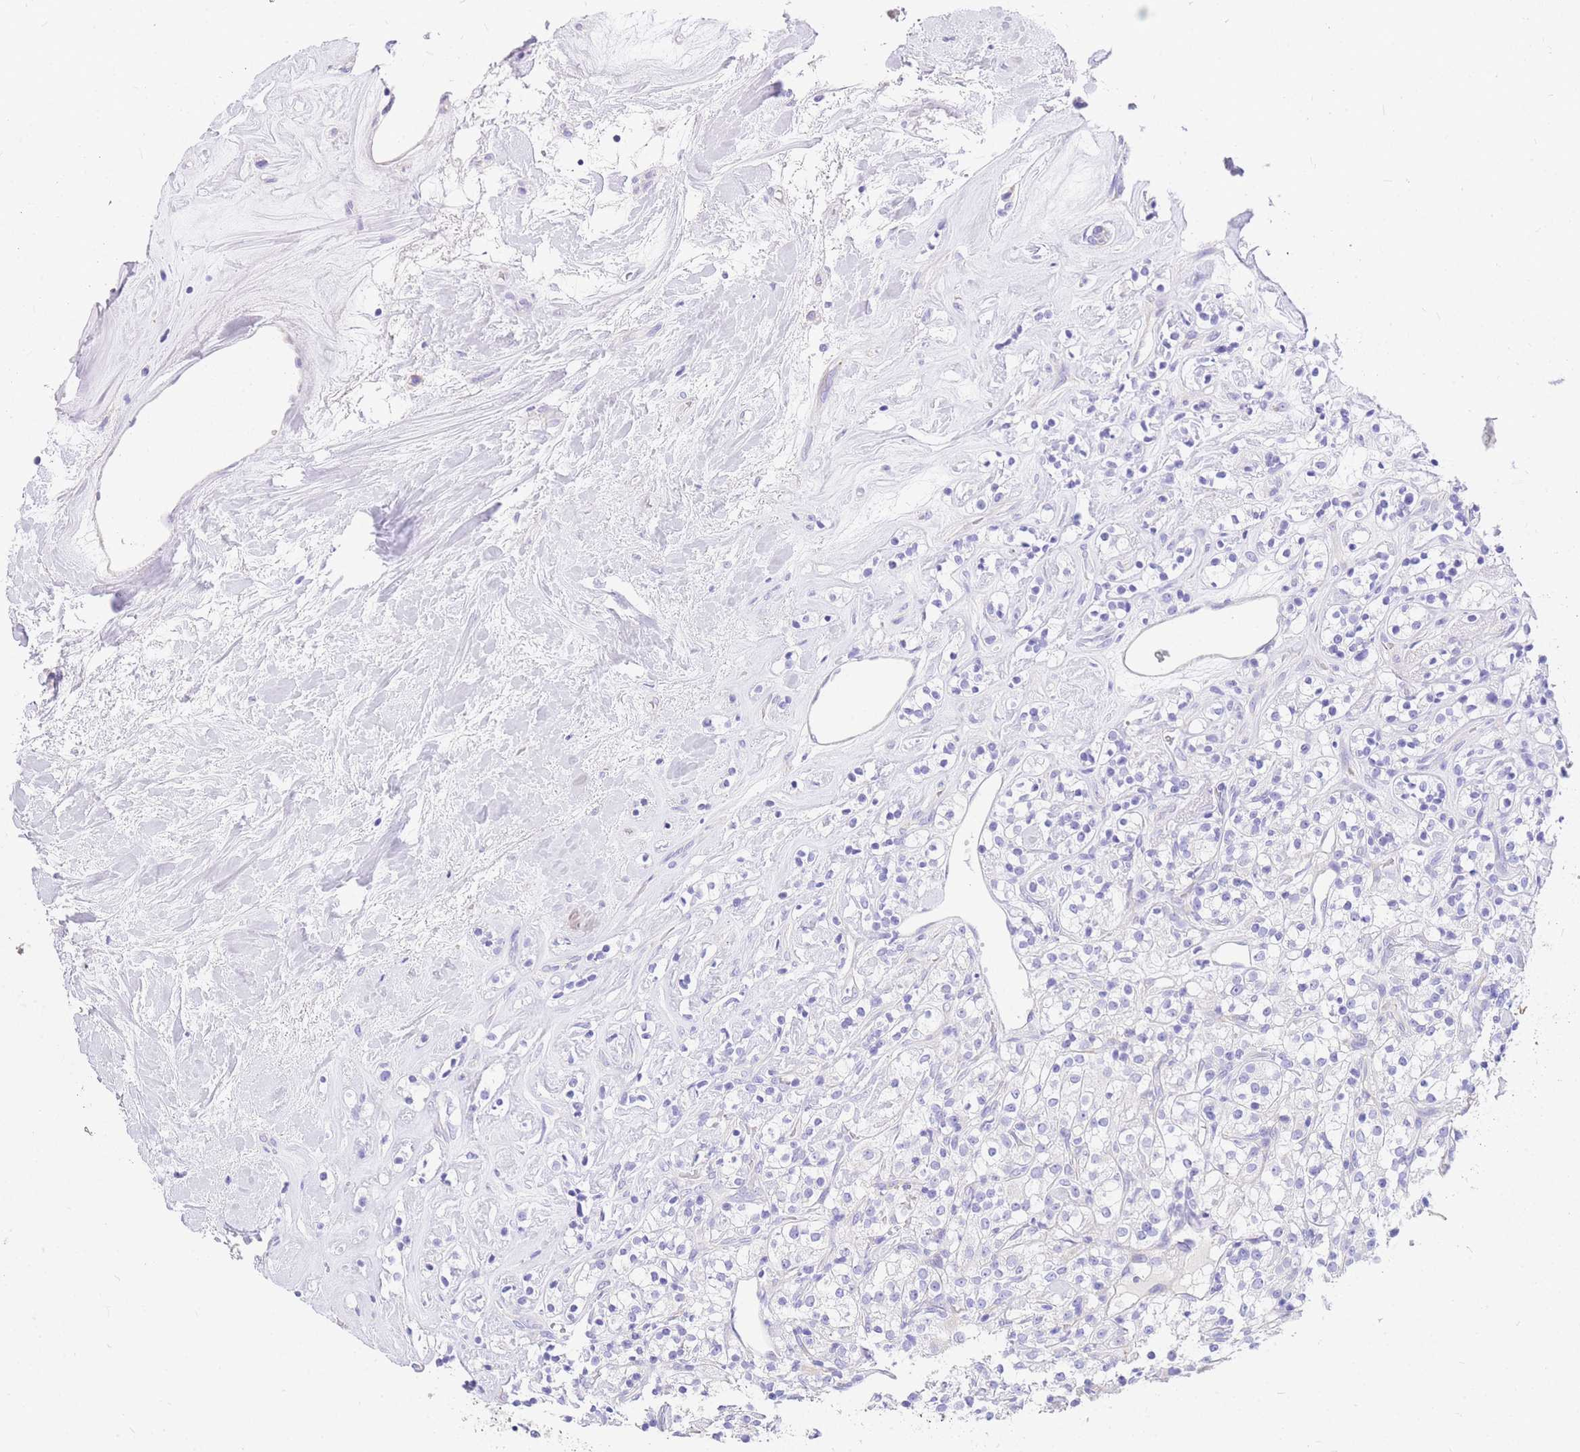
{"staining": {"intensity": "negative", "quantity": "none", "location": "none"}, "tissue": "renal cancer", "cell_type": "Tumor cells", "image_type": "cancer", "snomed": [{"axis": "morphology", "description": "Adenocarcinoma, NOS"}, {"axis": "topography", "description": "Kidney"}], "caption": "This is an IHC photomicrograph of human renal cancer. There is no staining in tumor cells.", "gene": "UPK1A", "patient": {"sex": "male", "age": 77}}